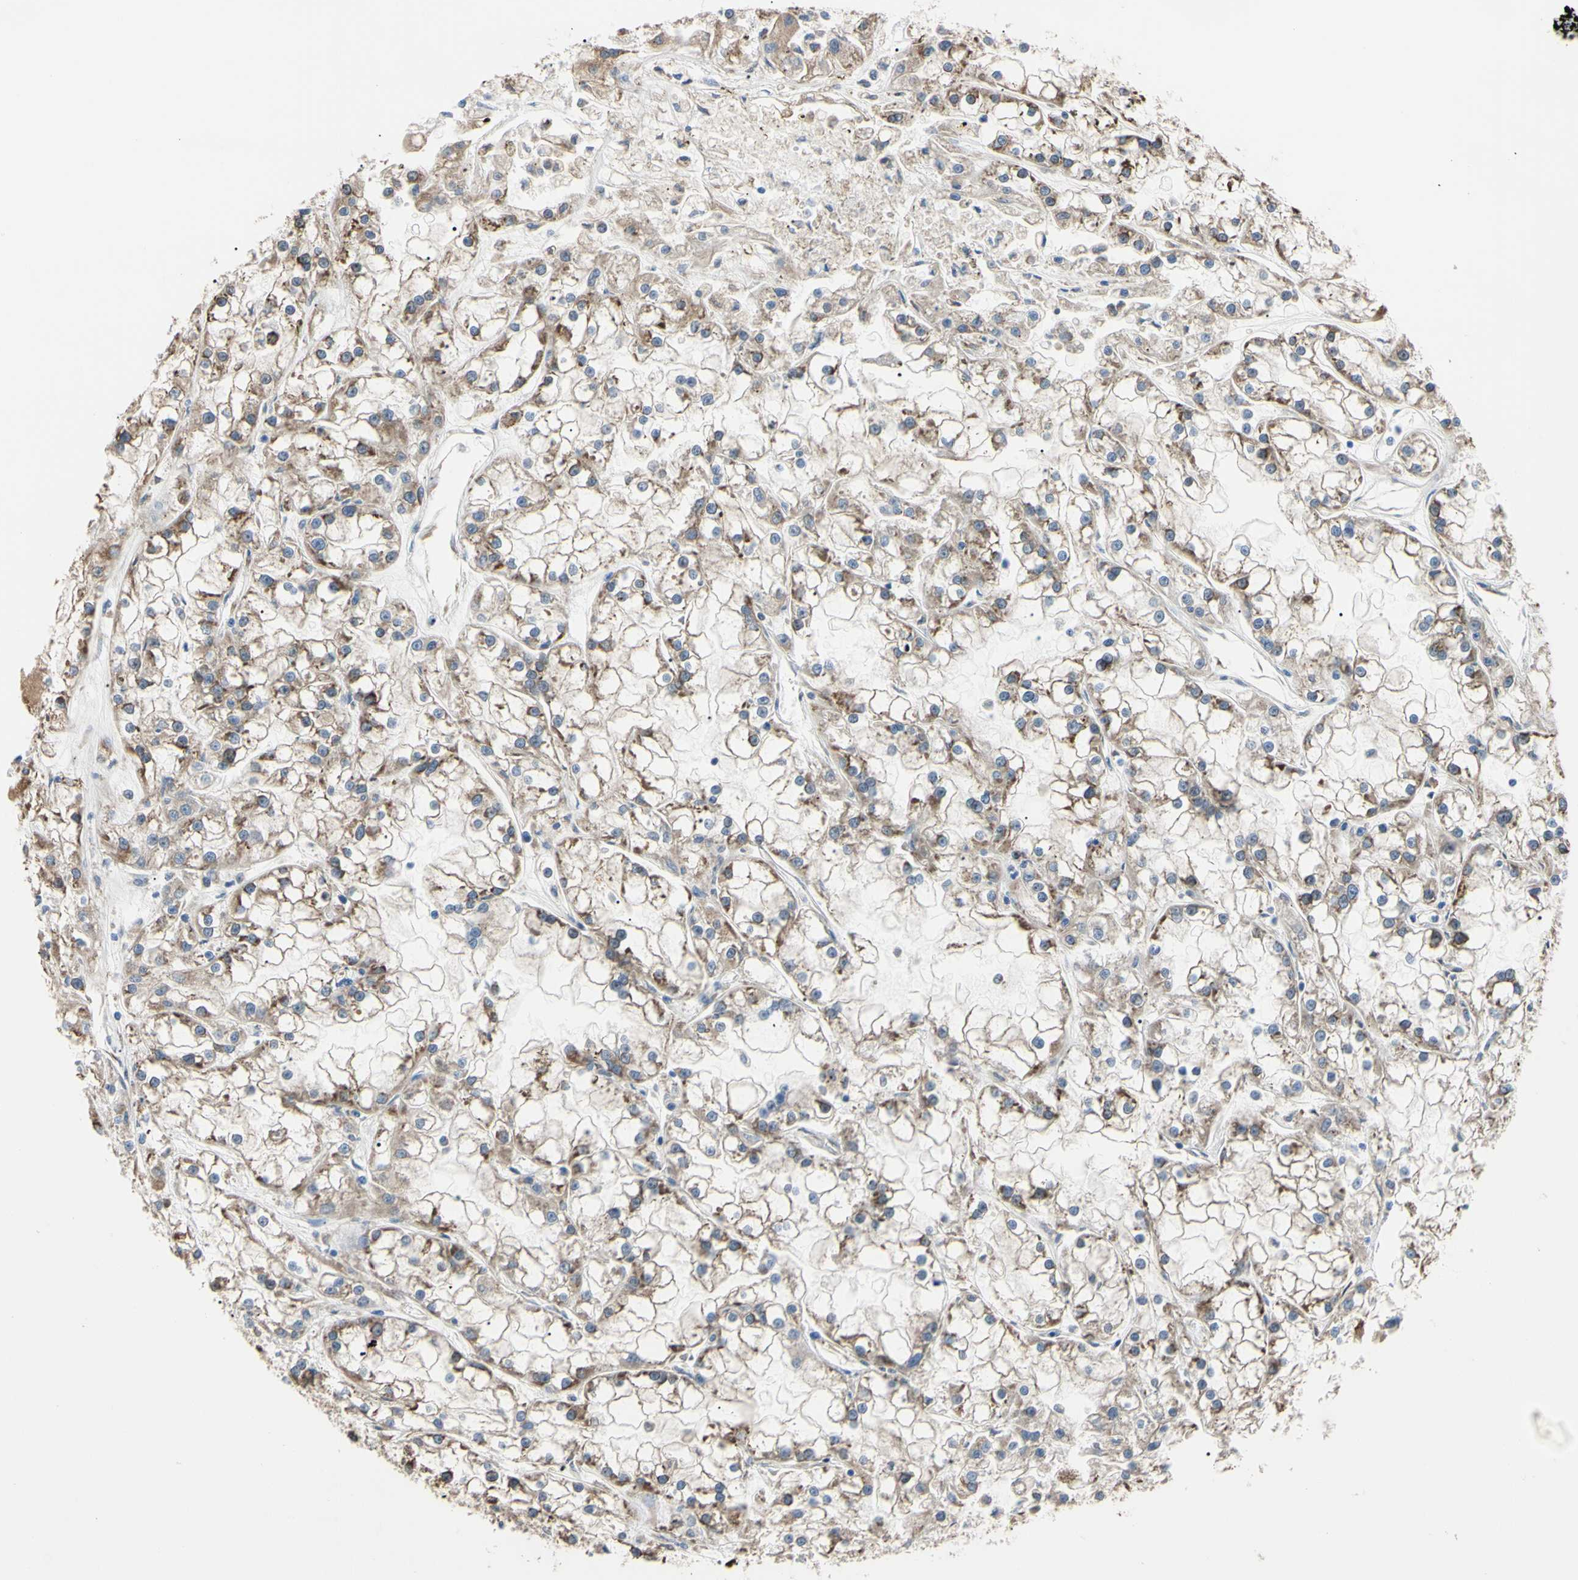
{"staining": {"intensity": "moderate", "quantity": ">75%", "location": "cytoplasmic/membranous"}, "tissue": "renal cancer", "cell_type": "Tumor cells", "image_type": "cancer", "snomed": [{"axis": "morphology", "description": "Adenocarcinoma, NOS"}, {"axis": "topography", "description": "Kidney"}], "caption": "Renal adenocarcinoma tissue demonstrates moderate cytoplasmic/membranous staining in approximately >75% of tumor cells, visualized by immunohistochemistry. The staining was performed using DAB to visualize the protein expression in brown, while the nuclei were stained in blue with hematoxylin (Magnification: 20x).", "gene": "BMF", "patient": {"sex": "female", "age": 52}}